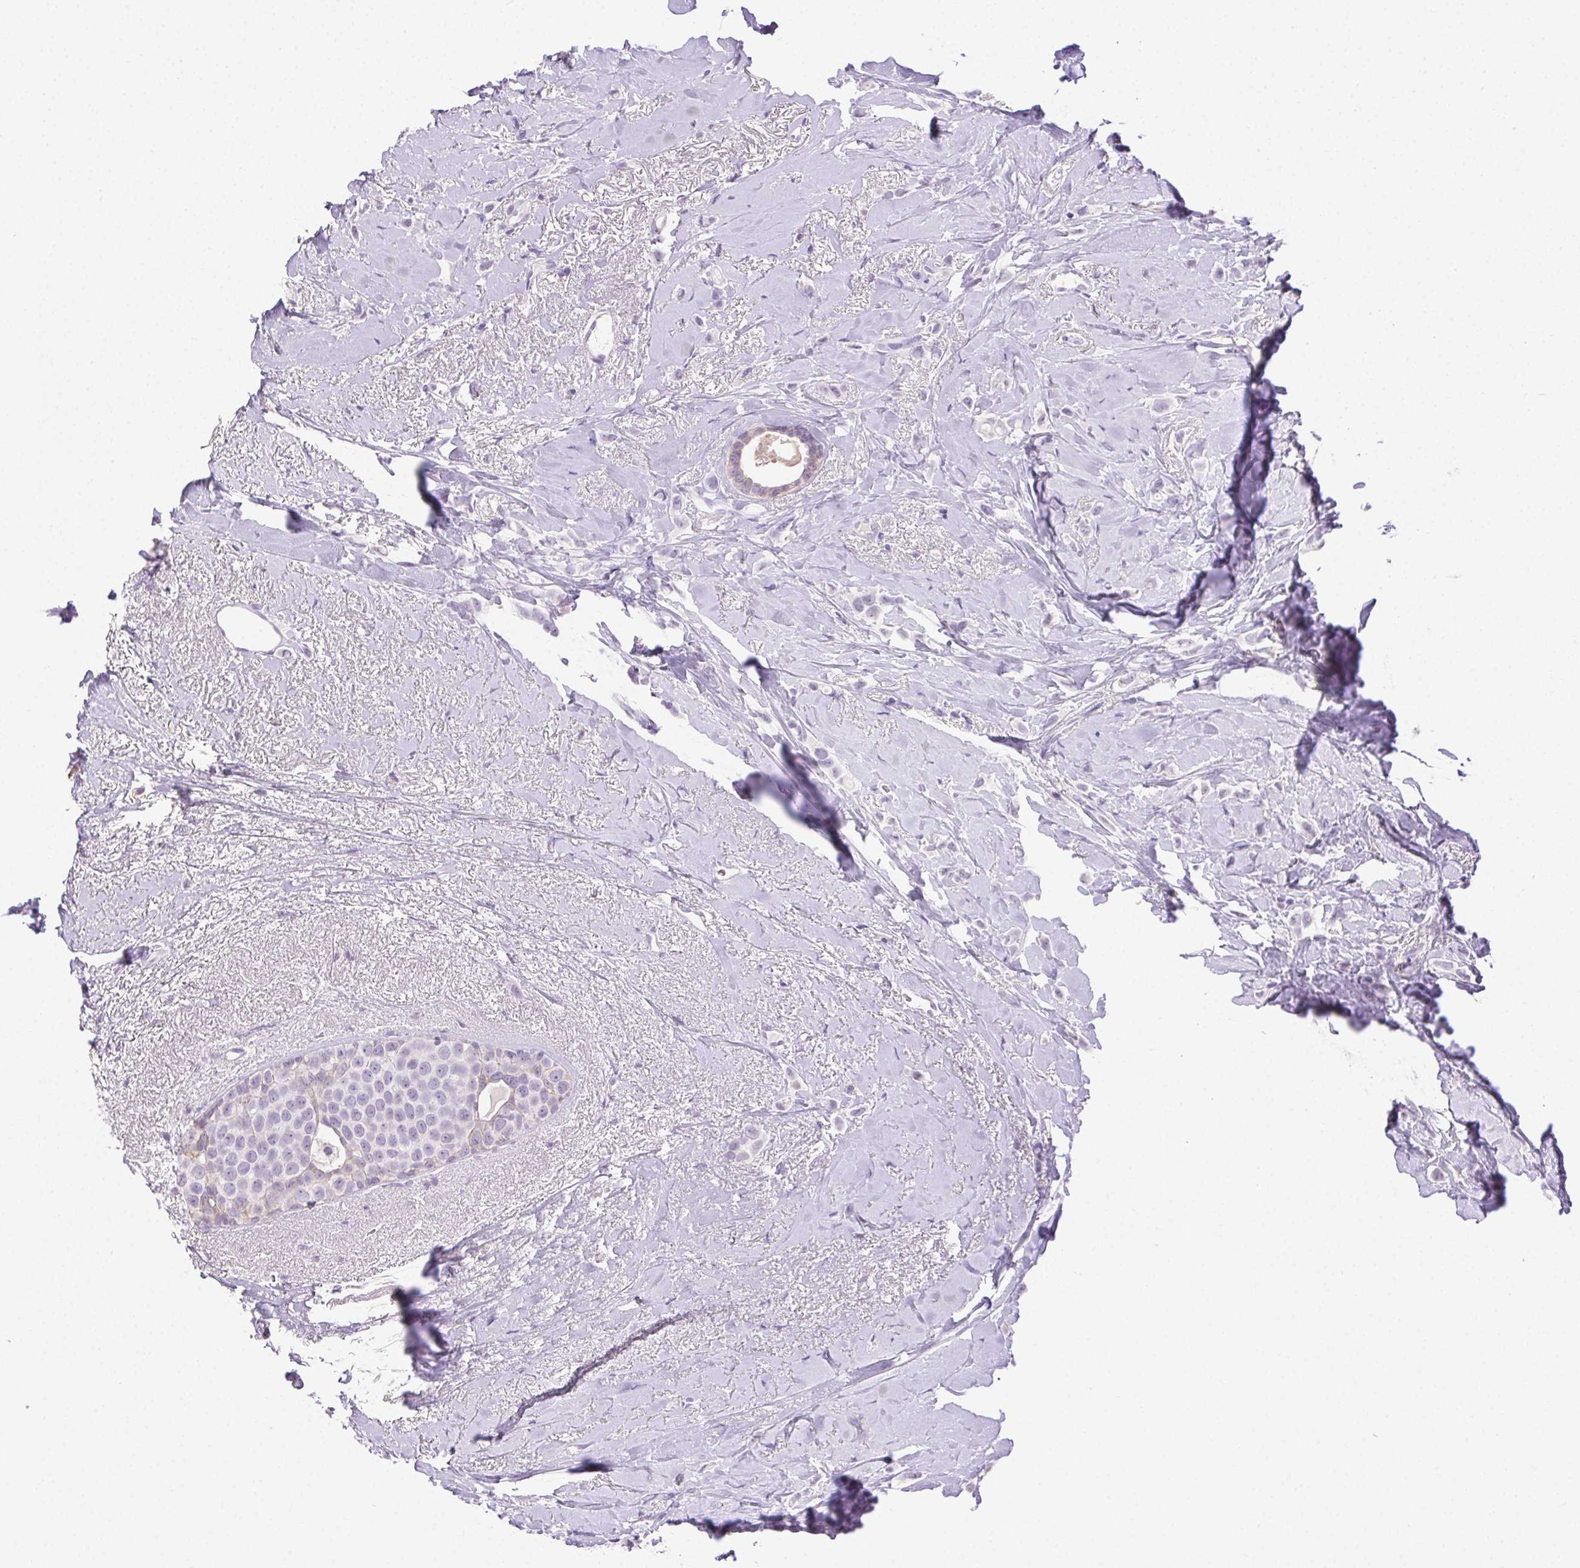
{"staining": {"intensity": "negative", "quantity": "none", "location": "none"}, "tissue": "breast cancer", "cell_type": "Tumor cells", "image_type": "cancer", "snomed": [{"axis": "morphology", "description": "Lobular carcinoma"}, {"axis": "topography", "description": "Breast"}], "caption": "This image is of breast cancer stained with immunohistochemistry to label a protein in brown with the nuclei are counter-stained blue. There is no expression in tumor cells.", "gene": "CLDN10", "patient": {"sex": "female", "age": 66}}